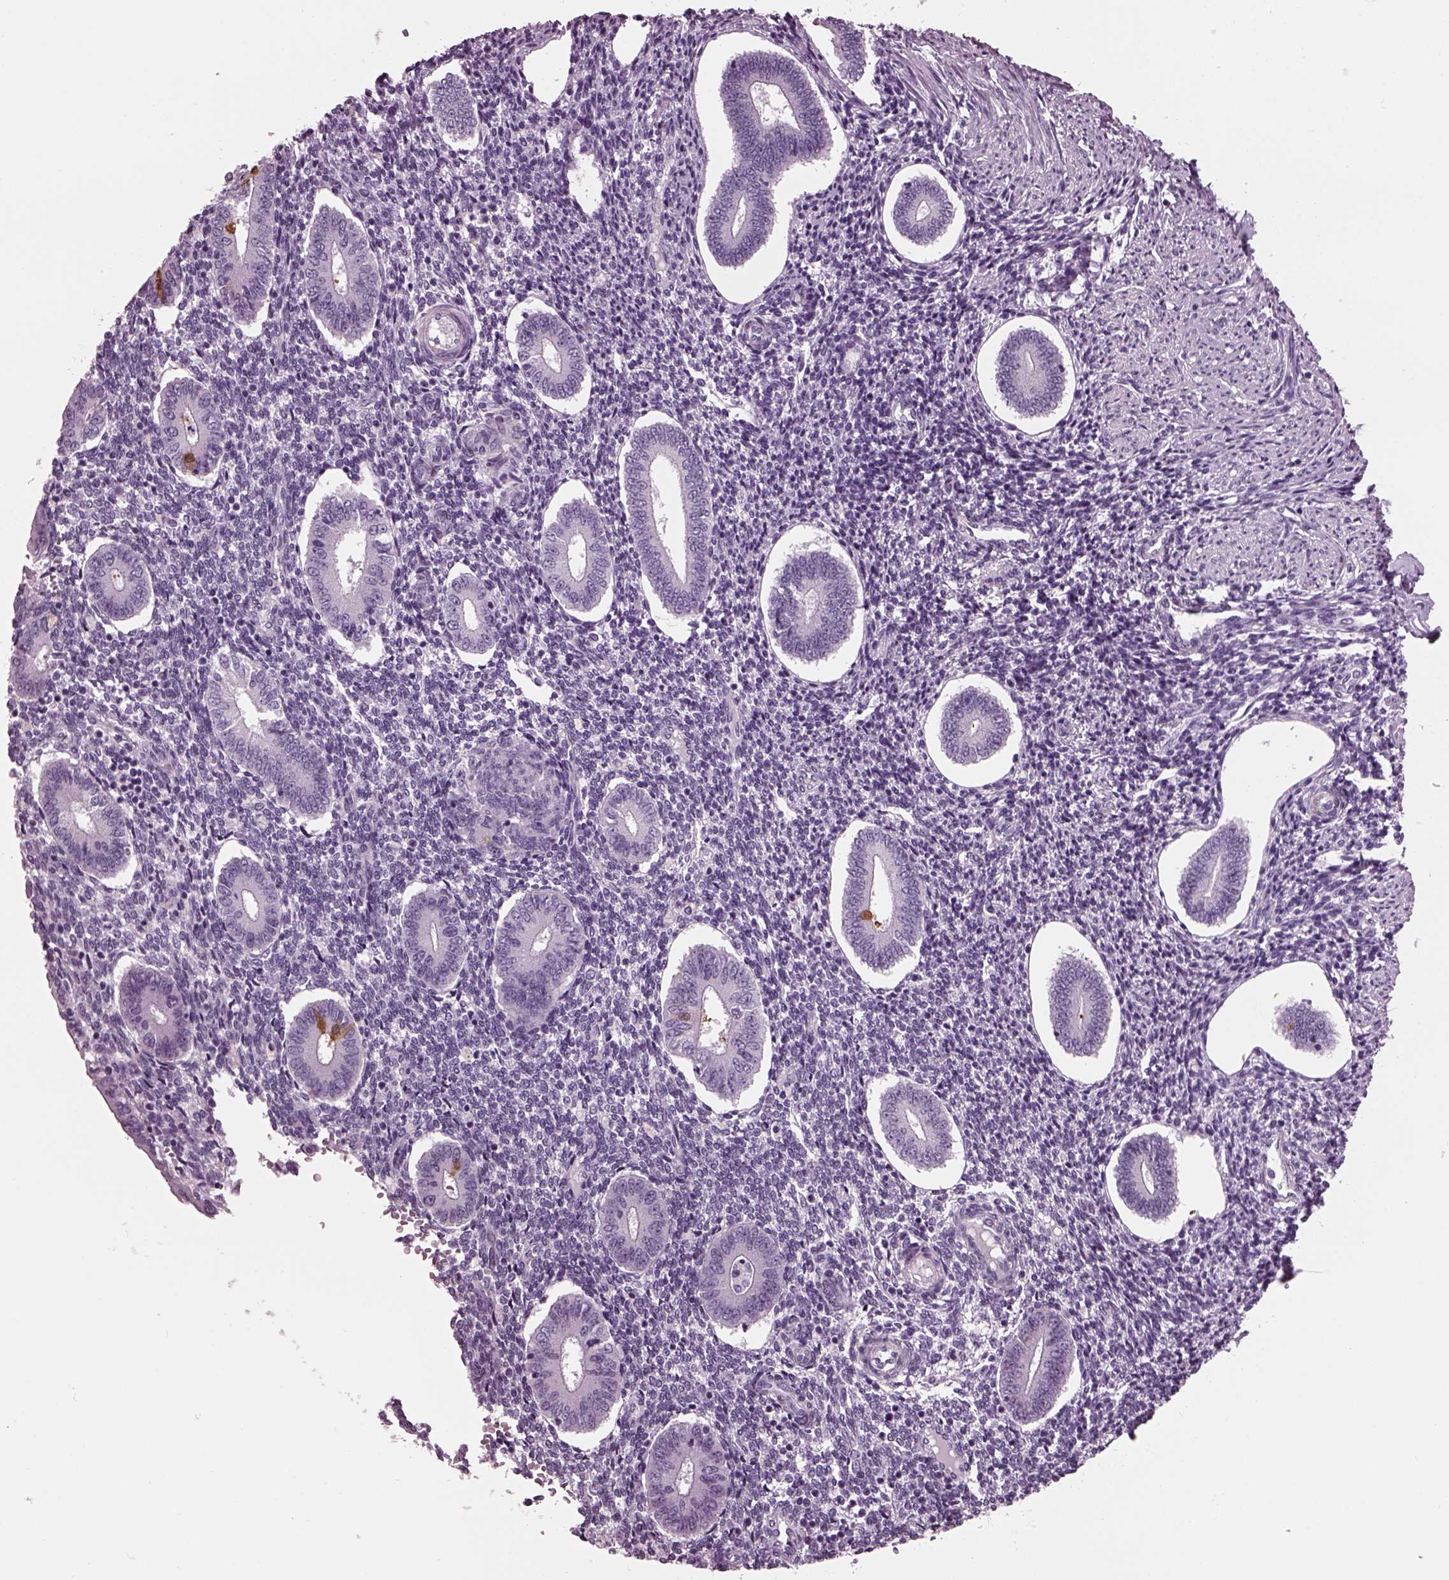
{"staining": {"intensity": "negative", "quantity": "none", "location": "none"}, "tissue": "endometrium", "cell_type": "Cells in endometrial stroma", "image_type": "normal", "snomed": [{"axis": "morphology", "description": "Normal tissue, NOS"}, {"axis": "topography", "description": "Endometrium"}], "caption": "This photomicrograph is of unremarkable endometrium stained with immunohistochemistry to label a protein in brown with the nuclei are counter-stained blue. There is no positivity in cells in endometrial stroma.", "gene": "TPPP2", "patient": {"sex": "female", "age": 40}}